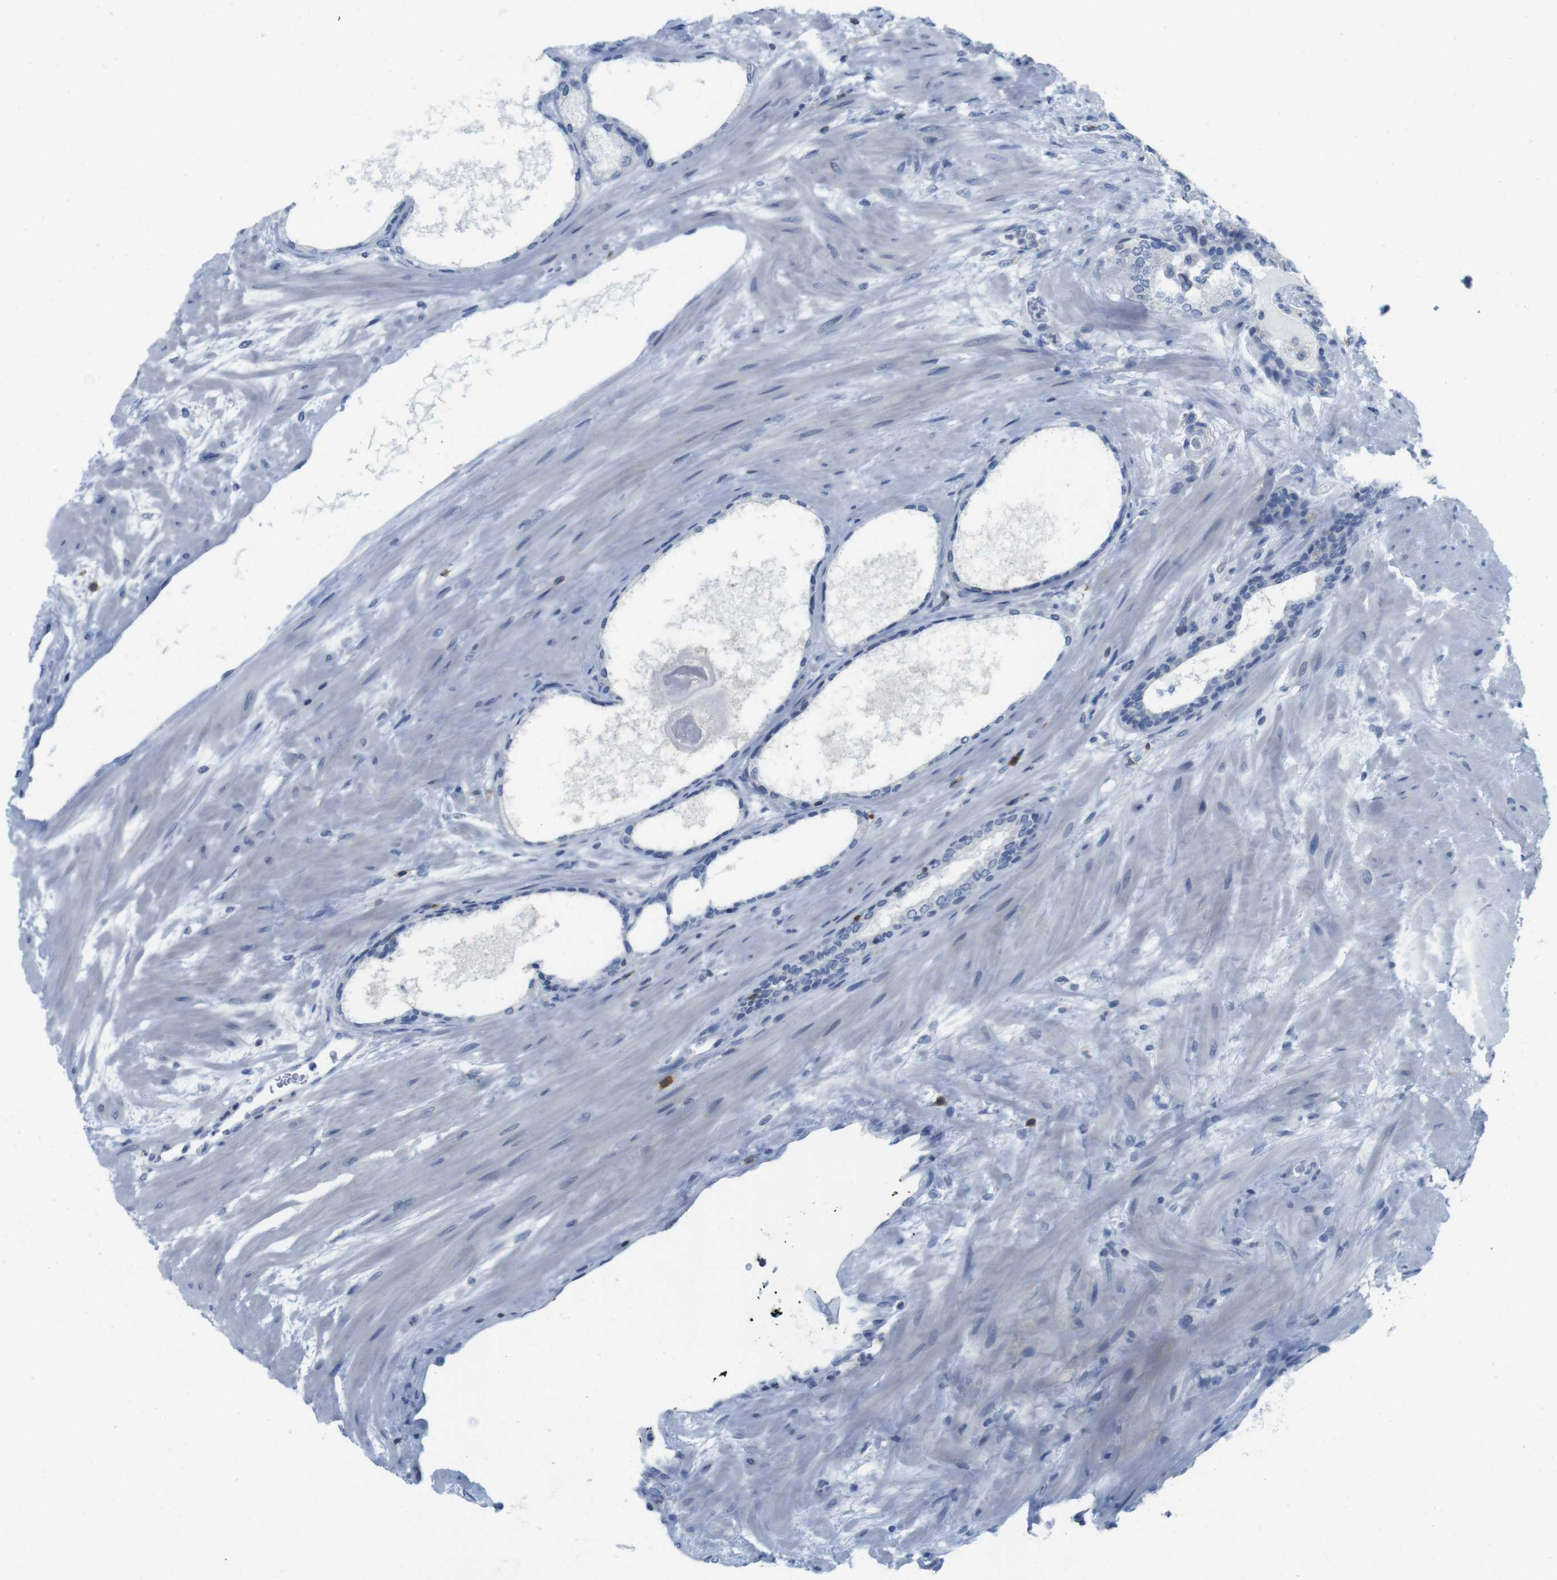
{"staining": {"intensity": "negative", "quantity": "none", "location": "none"}, "tissue": "prostate cancer", "cell_type": "Tumor cells", "image_type": "cancer", "snomed": [{"axis": "morphology", "description": "Adenocarcinoma, High grade"}, {"axis": "topography", "description": "Prostate"}], "caption": "Adenocarcinoma (high-grade) (prostate) was stained to show a protein in brown. There is no significant staining in tumor cells.", "gene": "CD5", "patient": {"sex": "male", "age": 61}}